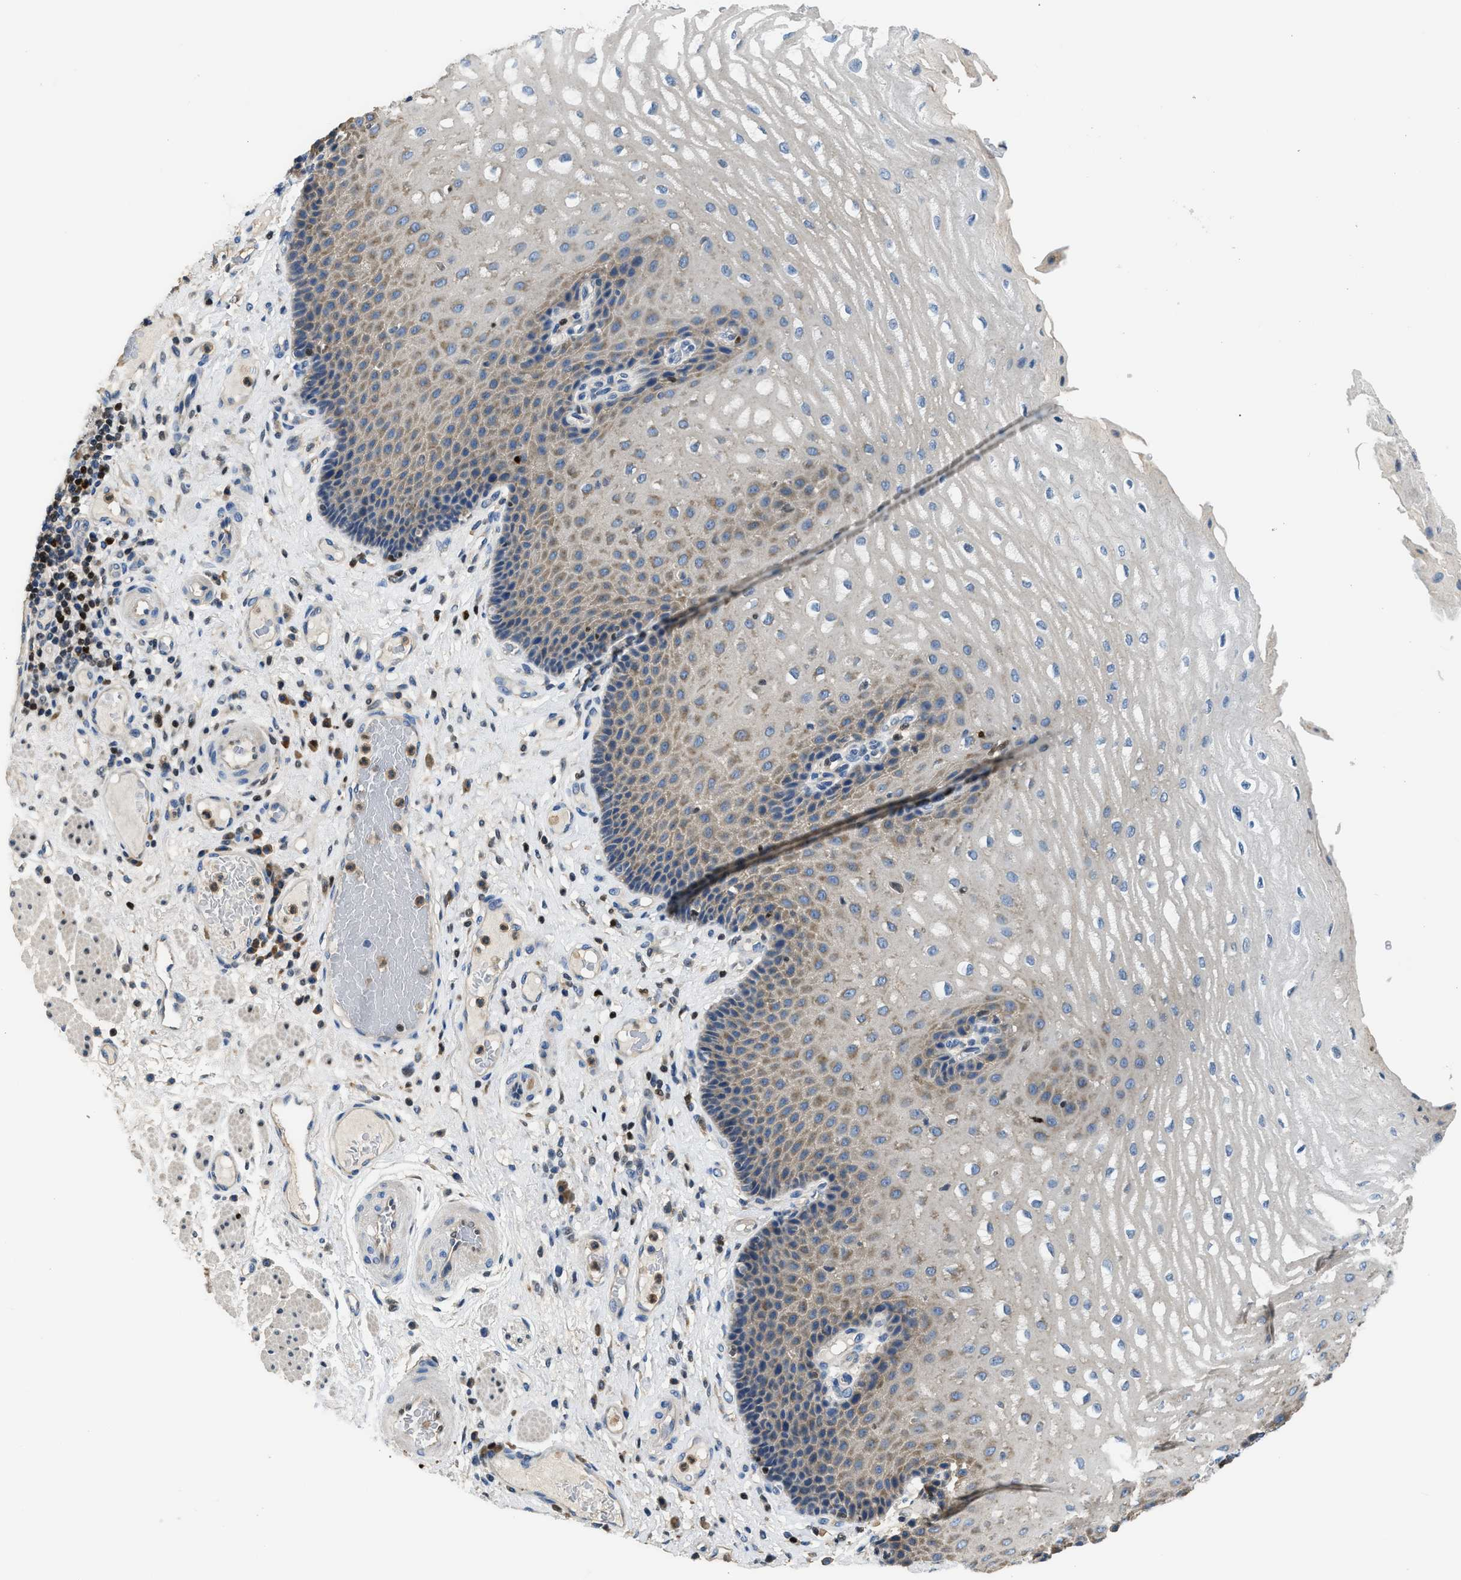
{"staining": {"intensity": "moderate", "quantity": "25%-75%", "location": "cytoplasmic/membranous"}, "tissue": "esophagus", "cell_type": "Squamous epithelial cells", "image_type": "normal", "snomed": [{"axis": "morphology", "description": "Normal tissue, NOS"}, {"axis": "topography", "description": "Esophagus"}], "caption": "This micrograph displays immunohistochemistry (IHC) staining of benign esophagus, with medium moderate cytoplasmic/membranous positivity in approximately 25%-75% of squamous epithelial cells.", "gene": "TOX", "patient": {"sex": "male", "age": 54}}